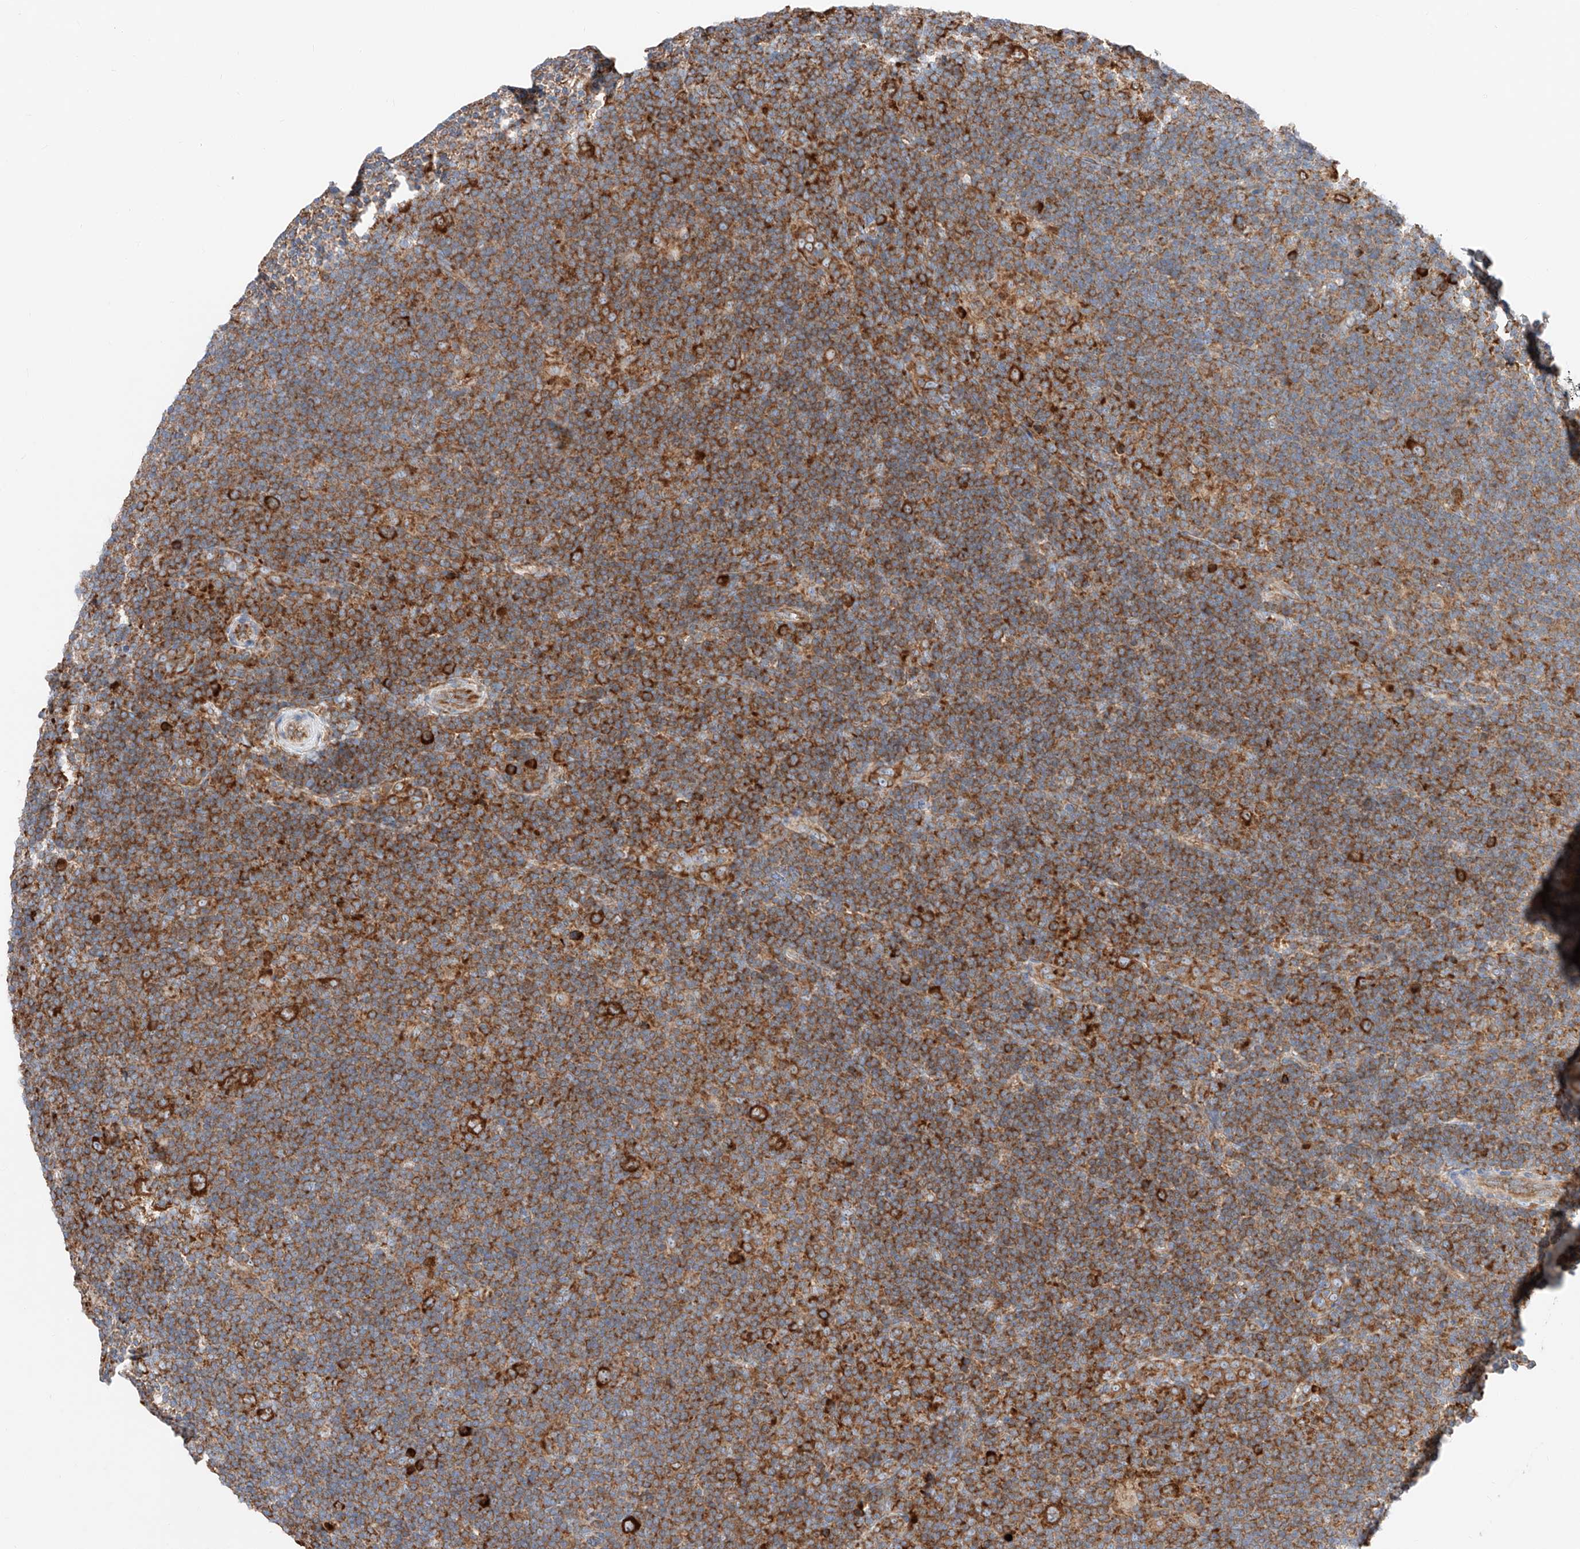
{"staining": {"intensity": "strong", "quantity": ">75%", "location": "cytoplasmic/membranous"}, "tissue": "lymphoma", "cell_type": "Tumor cells", "image_type": "cancer", "snomed": [{"axis": "morphology", "description": "Hodgkin's disease, NOS"}, {"axis": "topography", "description": "Lymph node"}], "caption": "Hodgkin's disease stained for a protein shows strong cytoplasmic/membranous positivity in tumor cells.", "gene": "CRELD1", "patient": {"sex": "female", "age": 57}}